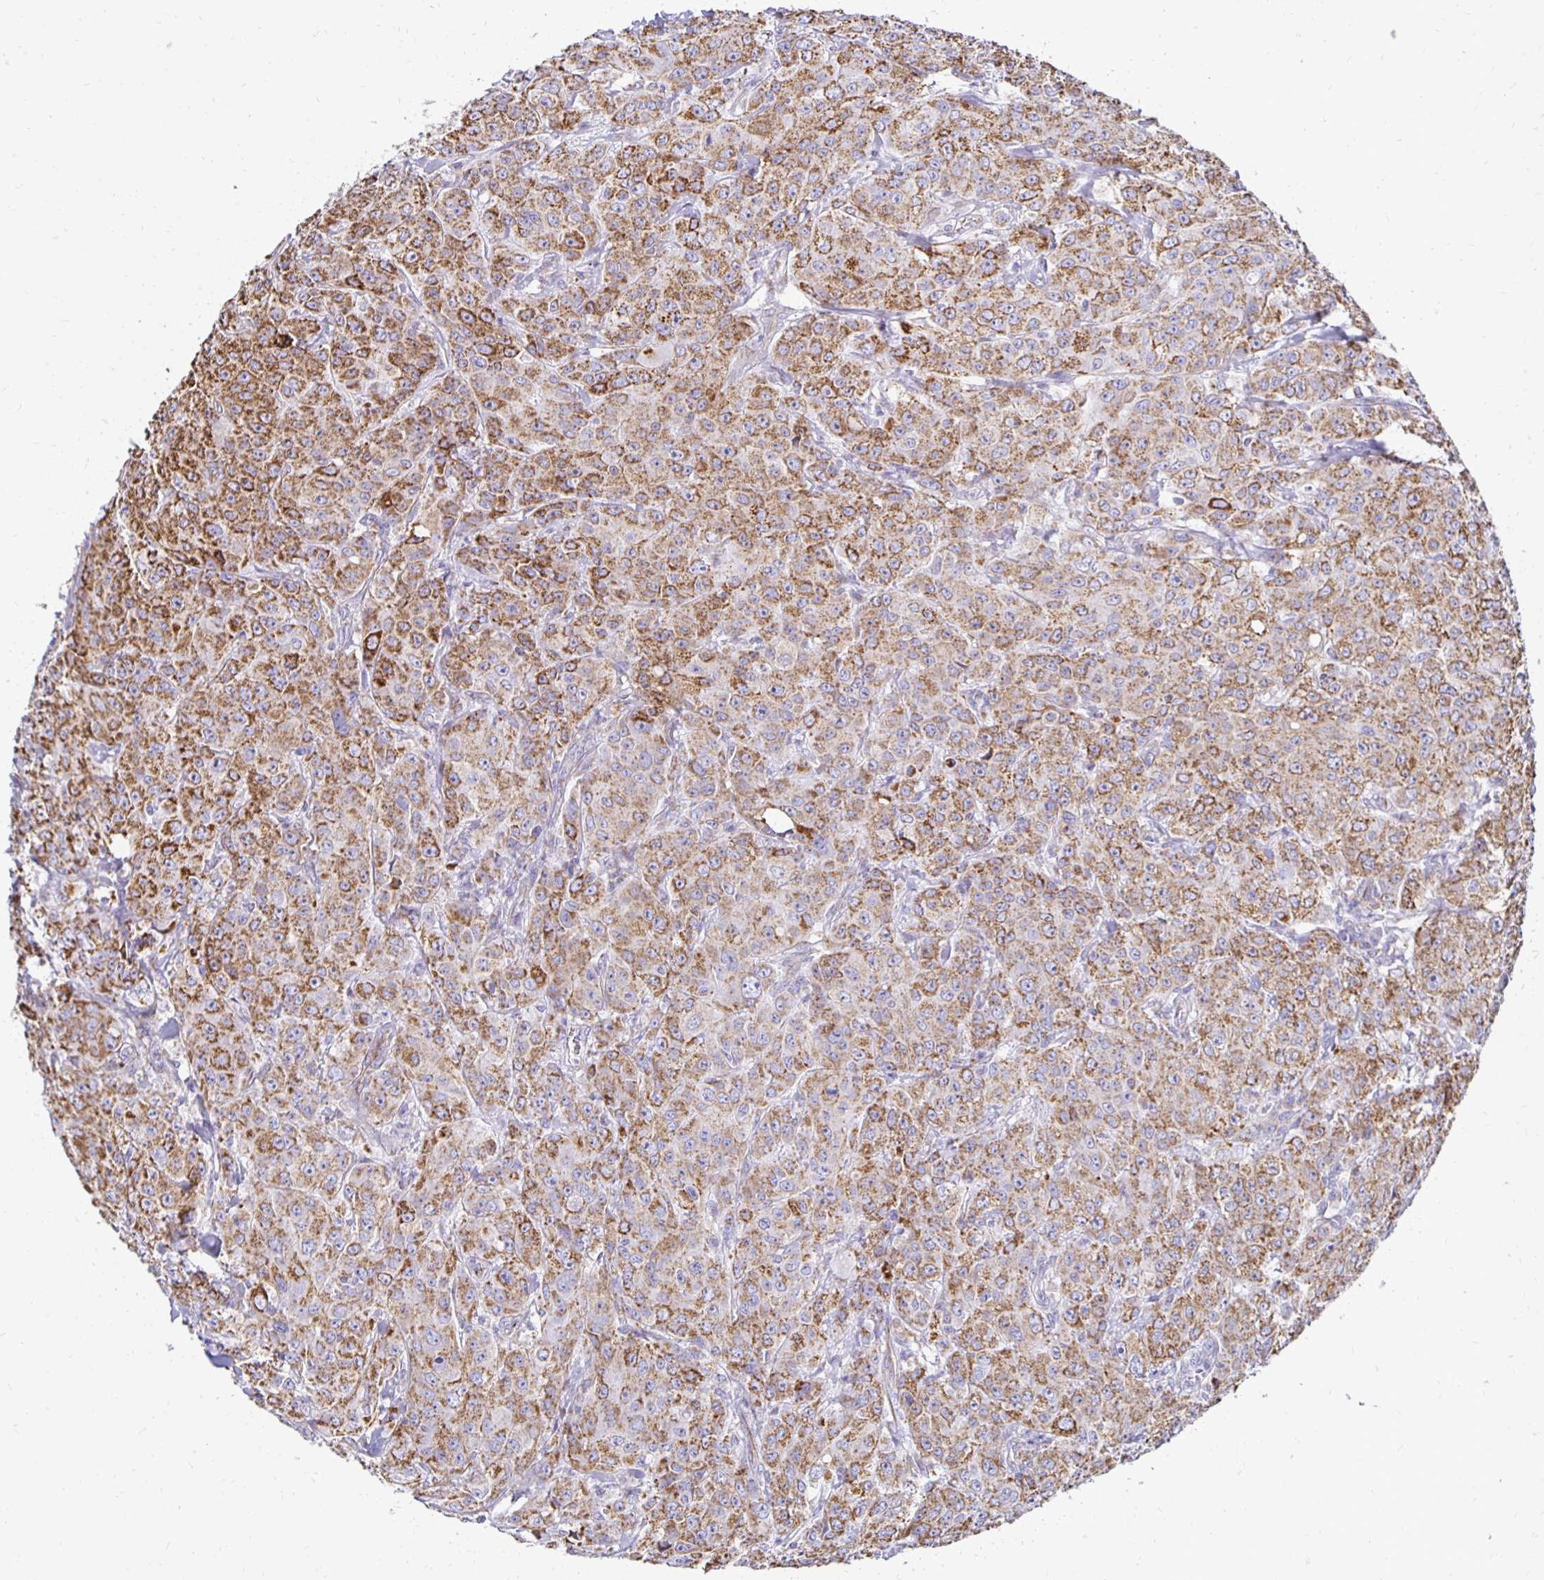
{"staining": {"intensity": "moderate", "quantity": ">75%", "location": "cytoplasmic/membranous"}, "tissue": "breast cancer", "cell_type": "Tumor cells", "image_type": "cancer", "snomed": [{"axis": "morphology", "description": "Normal tissue, NOS"}, {"axis": "morphology", "description": "Duct carcinoma"}, {"axis": "topography", "description": "Breast"}], "caption": "Breast cancer (intraductal carcinoma) was stained to show a protein in brown. There is medium levels of moderate cytoplasmic/membranous positivity in approximately >75% of tumor cells. (Stains: DAB in brown, nuclei in blue, Microscopy: brightfield microscopy at high magnification).", "gene": "PLAAT2", "patient": {"sex": "female", "age": 43}}